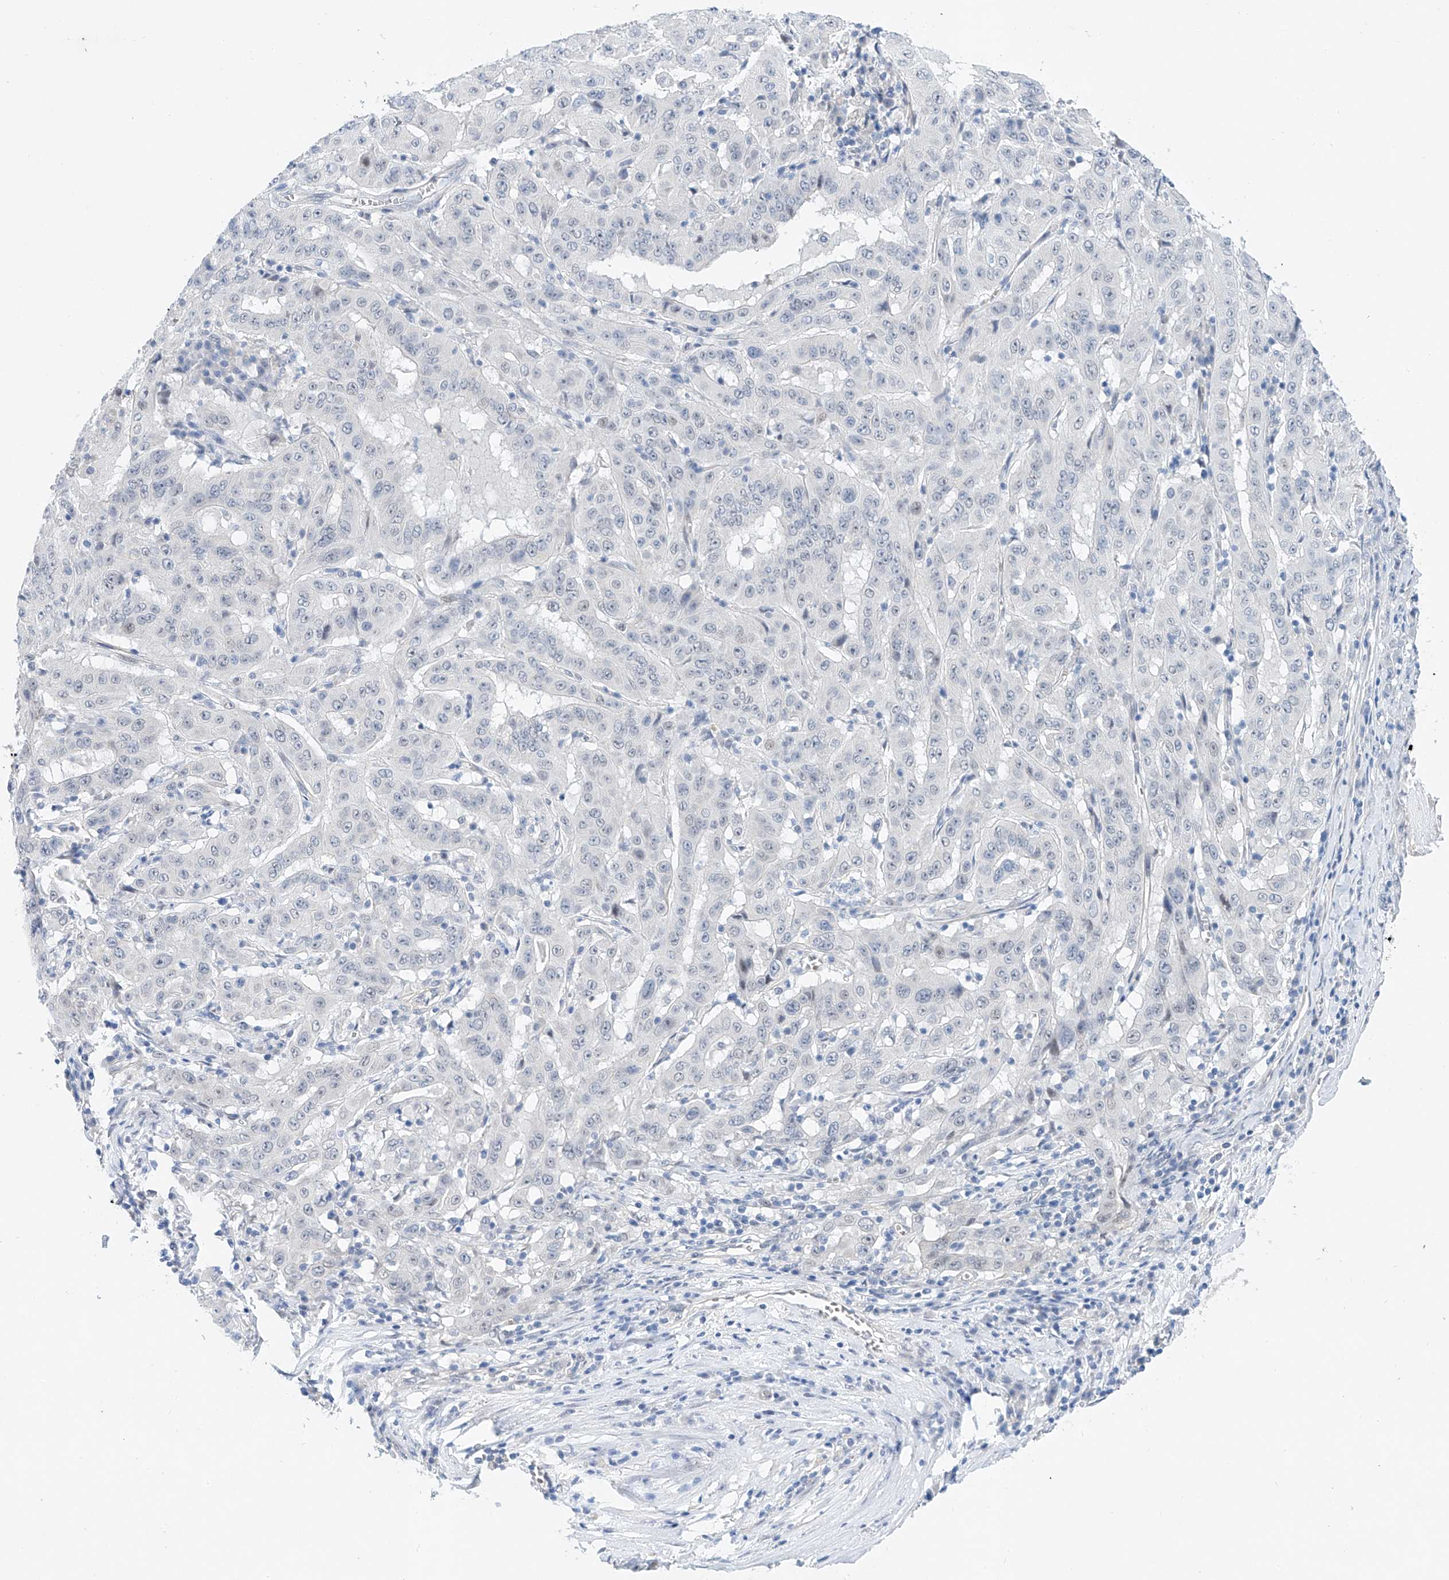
{"staining": {"intensity": "negative", "quantity": "none", "location": "none"}, "tissue": "pancreatic cancer", "cell_type": "Tumor cells", "image_type": "cancer", "snomed": [{"axis": "morphology", "description": "Adenocarcinoma, NOS"}, {"axis": "topography", "description": "Pancreas"}], "caption": "The micrograph reveals no staining of tumor cells in pancreatic cancer.", "gene": "BPTF", "patient": {"sex": "male", "age": 63}}